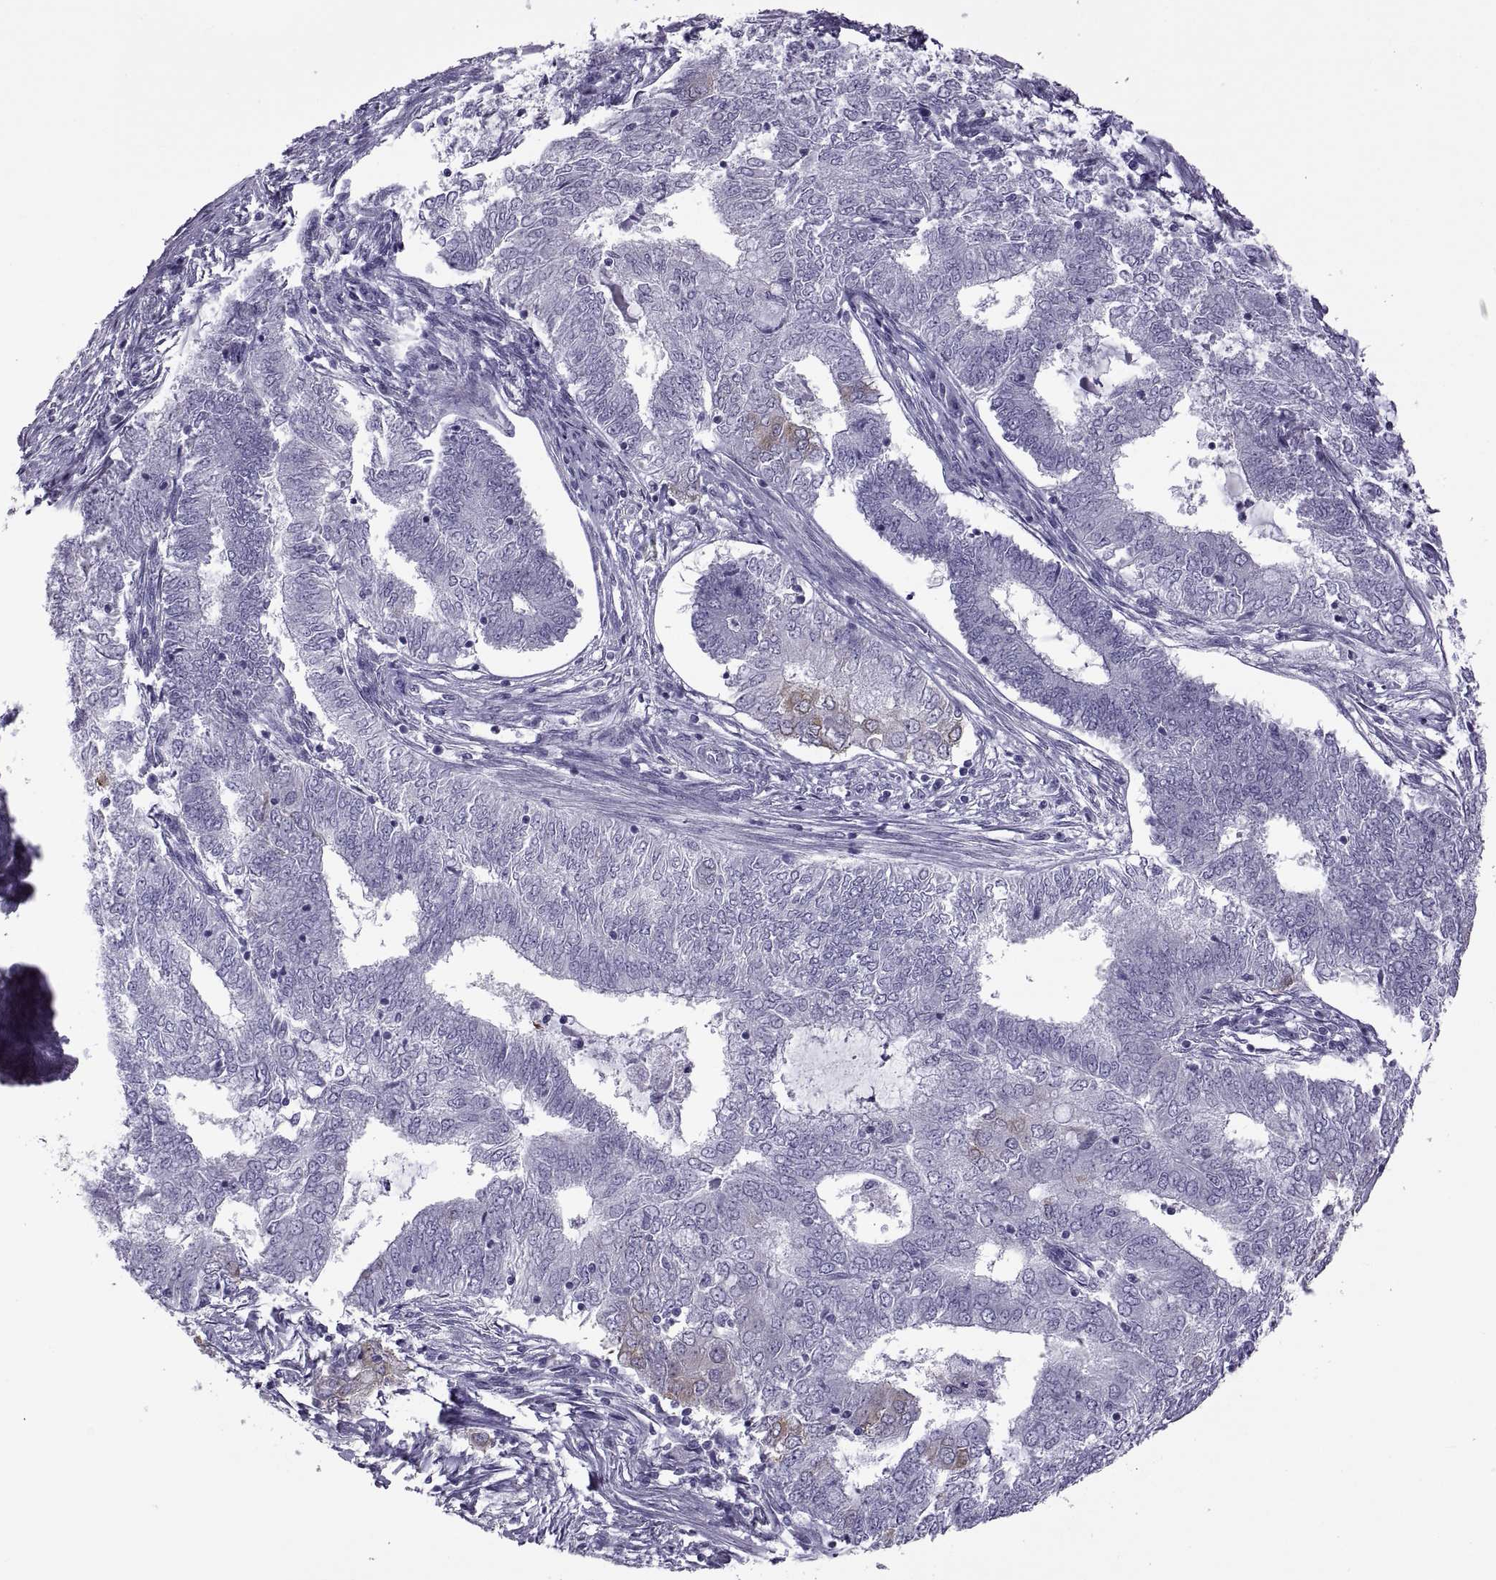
{"staining": {"intensity": "weak", "quantity": "<25%", "location": "cytoplasmic/membranous"}, "tissue": "endometrial cancer", "cell_type": "Tumor cells", "image_type": "cancer", "snomed": [{"axis": "morphology", "description": "Adenocarcinoma, NOS"}, {"axis": "topography", "description": "Endometrium"}], "caption": "This is an immunohistochemistry histopathology image of adenocarcinoma (endometrial). There is no staining in tumor cells.", "gene": "RDM1", "patient": {"sex": "female", "age": 62}}